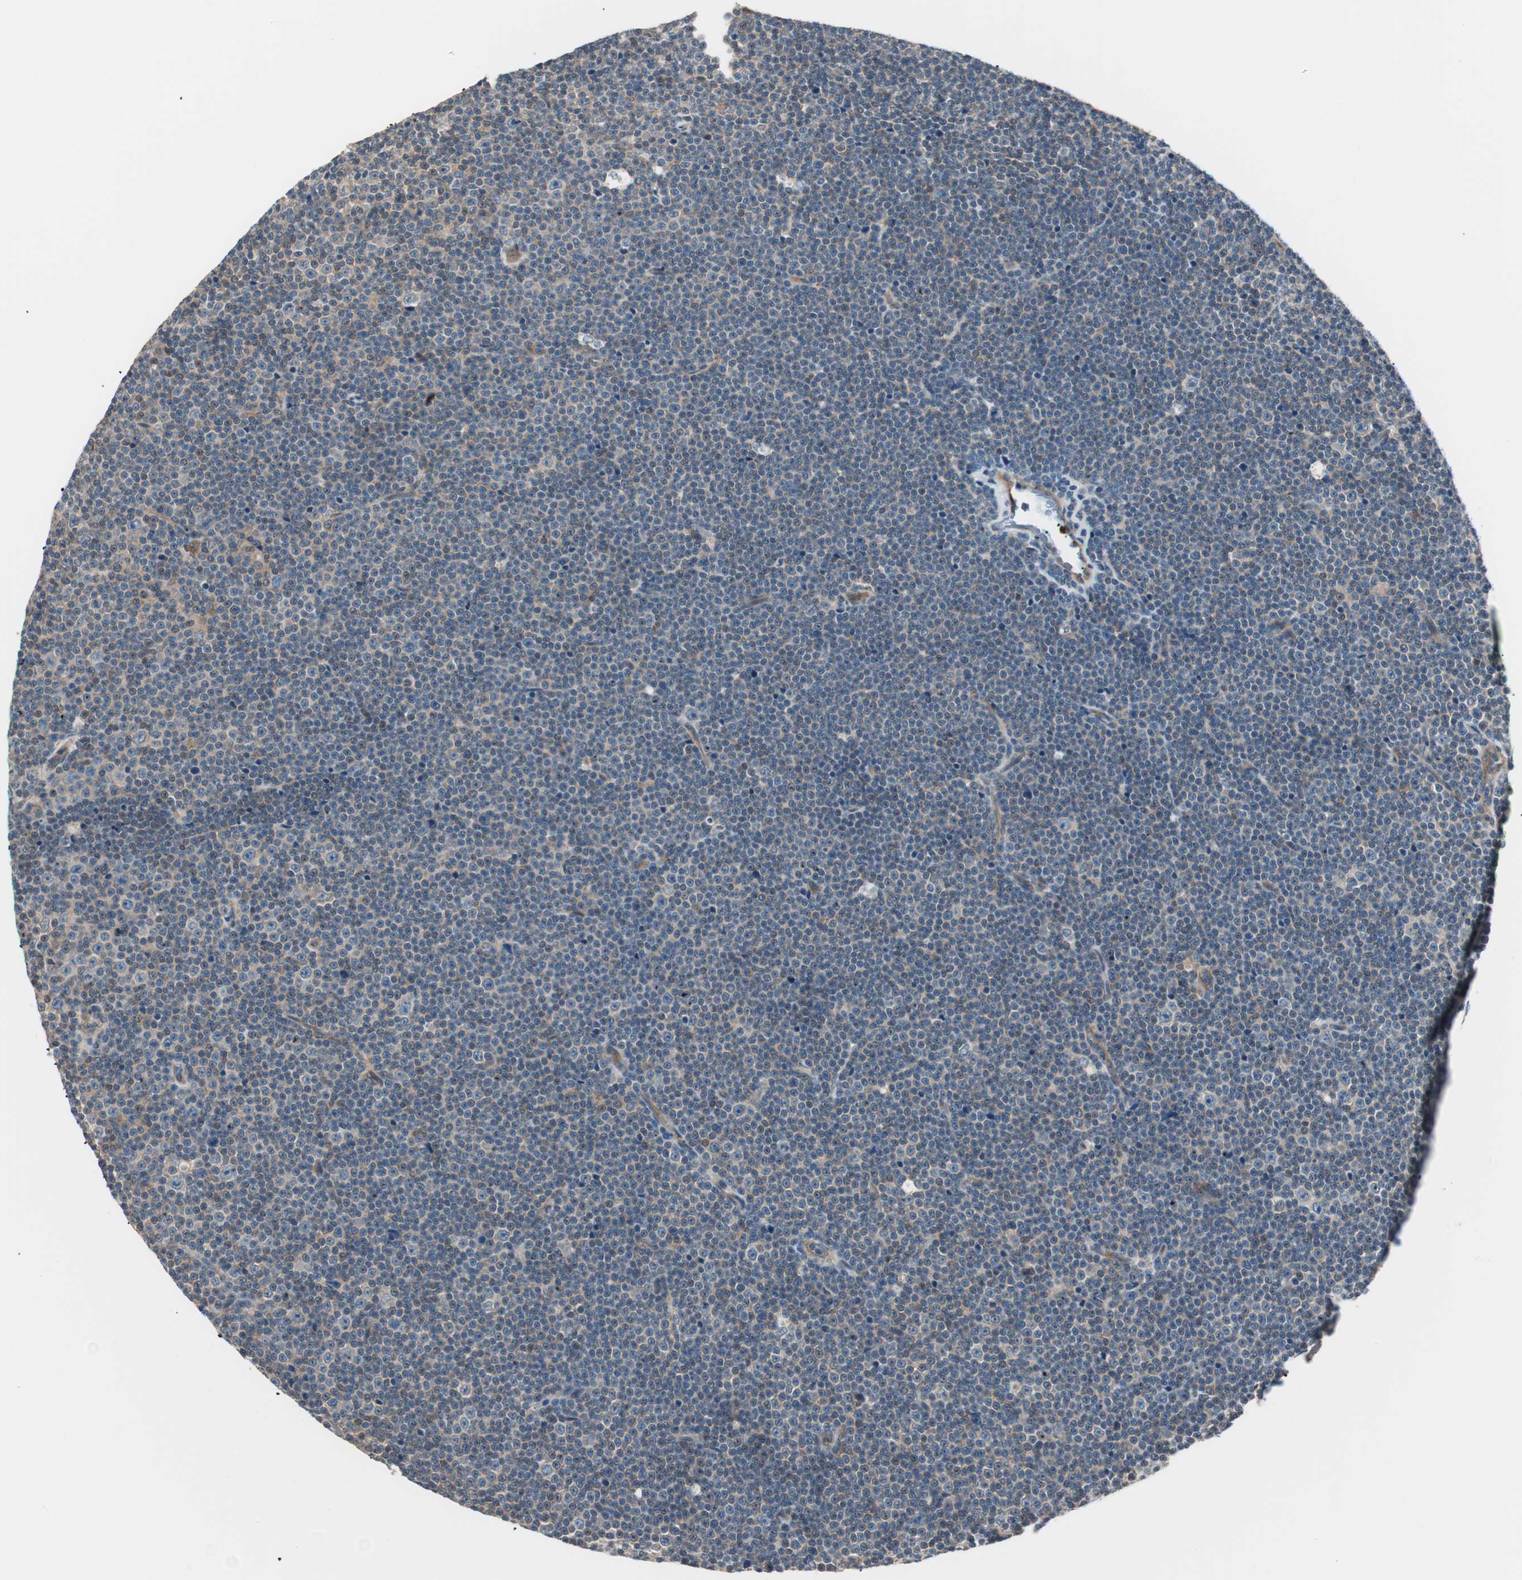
{"staining": {"intensity": "weak", "quantity": ">75%", "location": "cytoplasmic/membranous"}, "tissue": "lymphoma", "cell_type": "Tumor cells", "image_type": "cancer", "snomed": [{"axis": "morphology", "description": "Malignant lymphoma, non-Hodgkin's type, Low grade"}, {"axis": "topography", "description": "Lymph node"}], "caption": "Lymphoma stained for a protein exhibits weak cytoplasmic/membranous positivity in tumor cells.", "gene": "TSG101", "patient": {"sex": "female", "age": 67}}